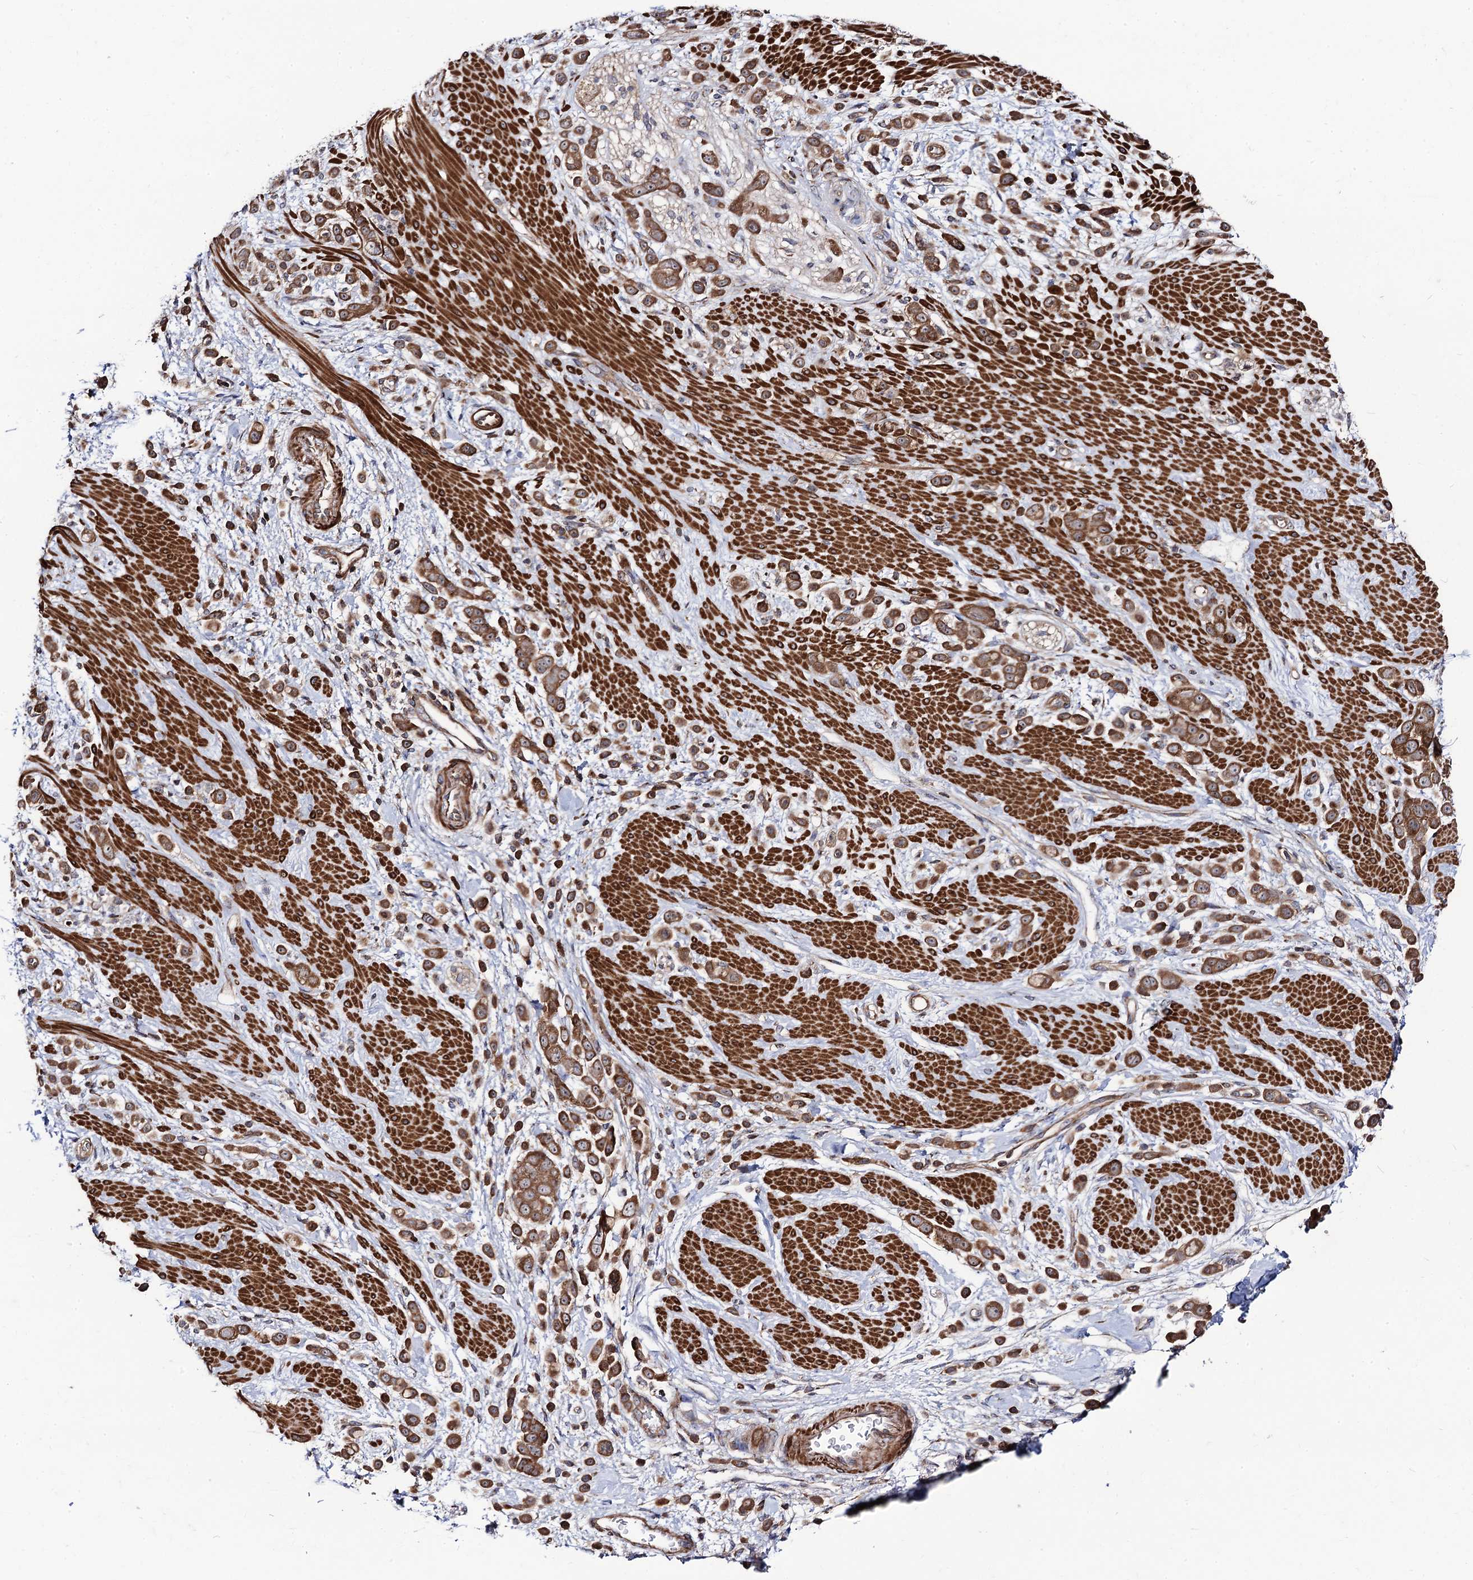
{"staining": {"intensity": "strong", "quantity": ">75%", "location": "cytoplasmic/membranous"}, "tissue": "pancreatic cancer", "cell_type": "Tumor cells", "image_type": "cancer", "snomed": [{"axis": "morphology", "description": "Normal tissue, NOS"}, {"axis": "morphology", "description": "Adenocarcinoma, NOS"}, {"axis": "topography", "description": "Pancreas"}], "caption": "Human adenocarcinoma (pancreatic) stained with a brown dye shows strong cytoplasmic/membranous positive expression in approximately >75% of tumor cells.", "gene": "DYDC1", "patient": {"sex": "female", "age": 64}}